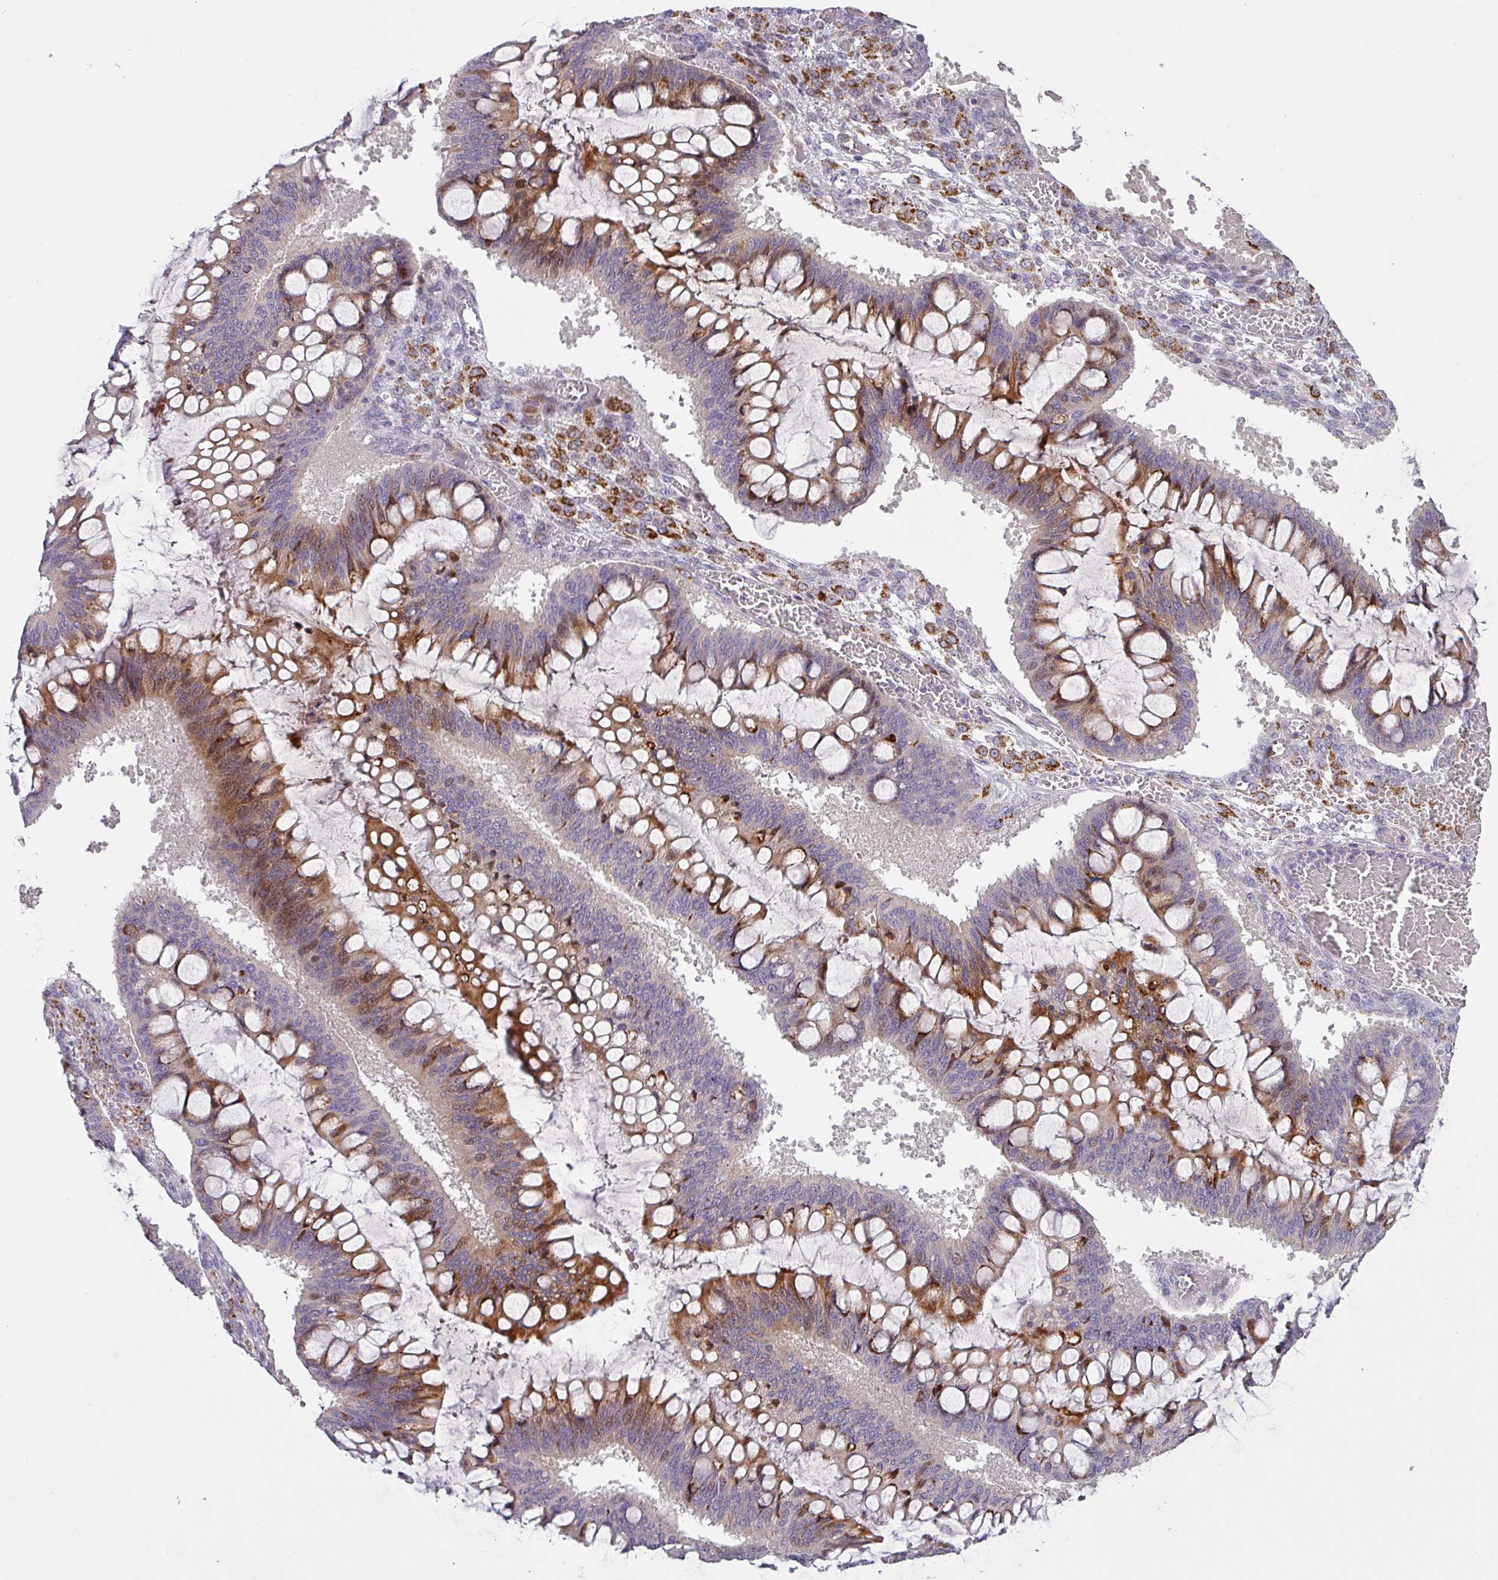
{"staining": {"intensity": "moderate", "quantity": ">75%", "location": "cytoplasmic/membranous"}, "tissue": "ovarian cancer", "cell_type": "Tumor cells", "image_type": "cancer", "snomed": [{"axis": "morphology", "description": "Cystadenocarcinoma, mucinous, NOS"}, {"axis": "topography", "description": "Ovary"}], "caption": "This is a histology image of immunohistochemistry staining of ovarian mucinous cystadenocarcinoma, which shows moderate expression in the cytoplasmic/membranous of tumor cells.", "gene": "KLHL3", "patient": {"sex": "female", "age": 73}}